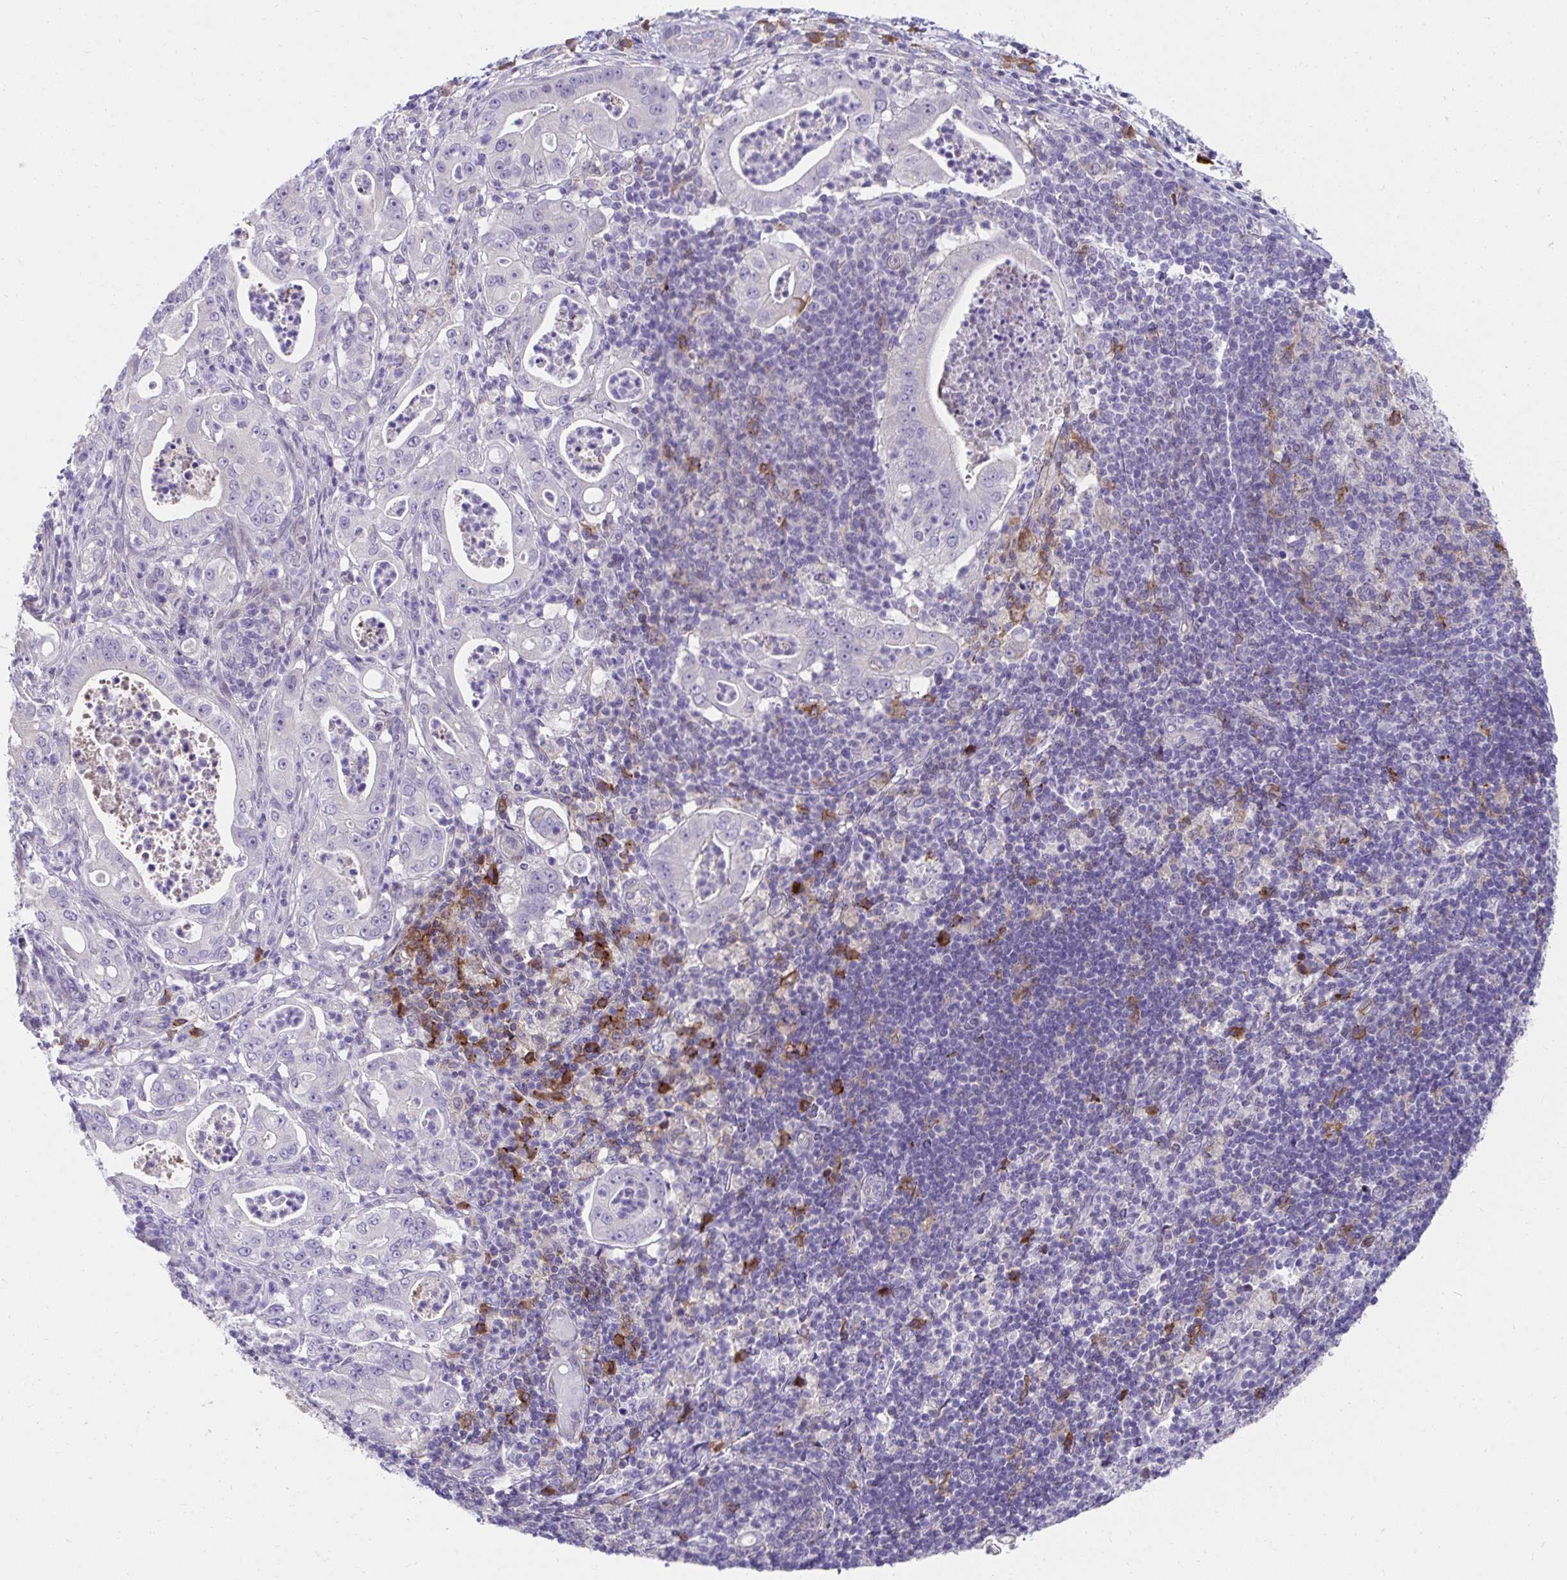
{"staining": {"intensity": "negative", "quantity": "none", "location": "none"}, "tissue": "pancreatic cancer", "cell_type": "Tumor cells", "image_type": "cancer", "snomed": [{"axis": "morphology", "description": "Adenocarcinoma, NOS"}, {"axis": "topography", "description": "Pancreas"}], "caption": "Immunohistochemistry of adenocarcinoma (pancreatic) exhibits no positivity in tumor cells.", "gene": "SLAMF7", "patient": {"sex": "male", "age": 71}}